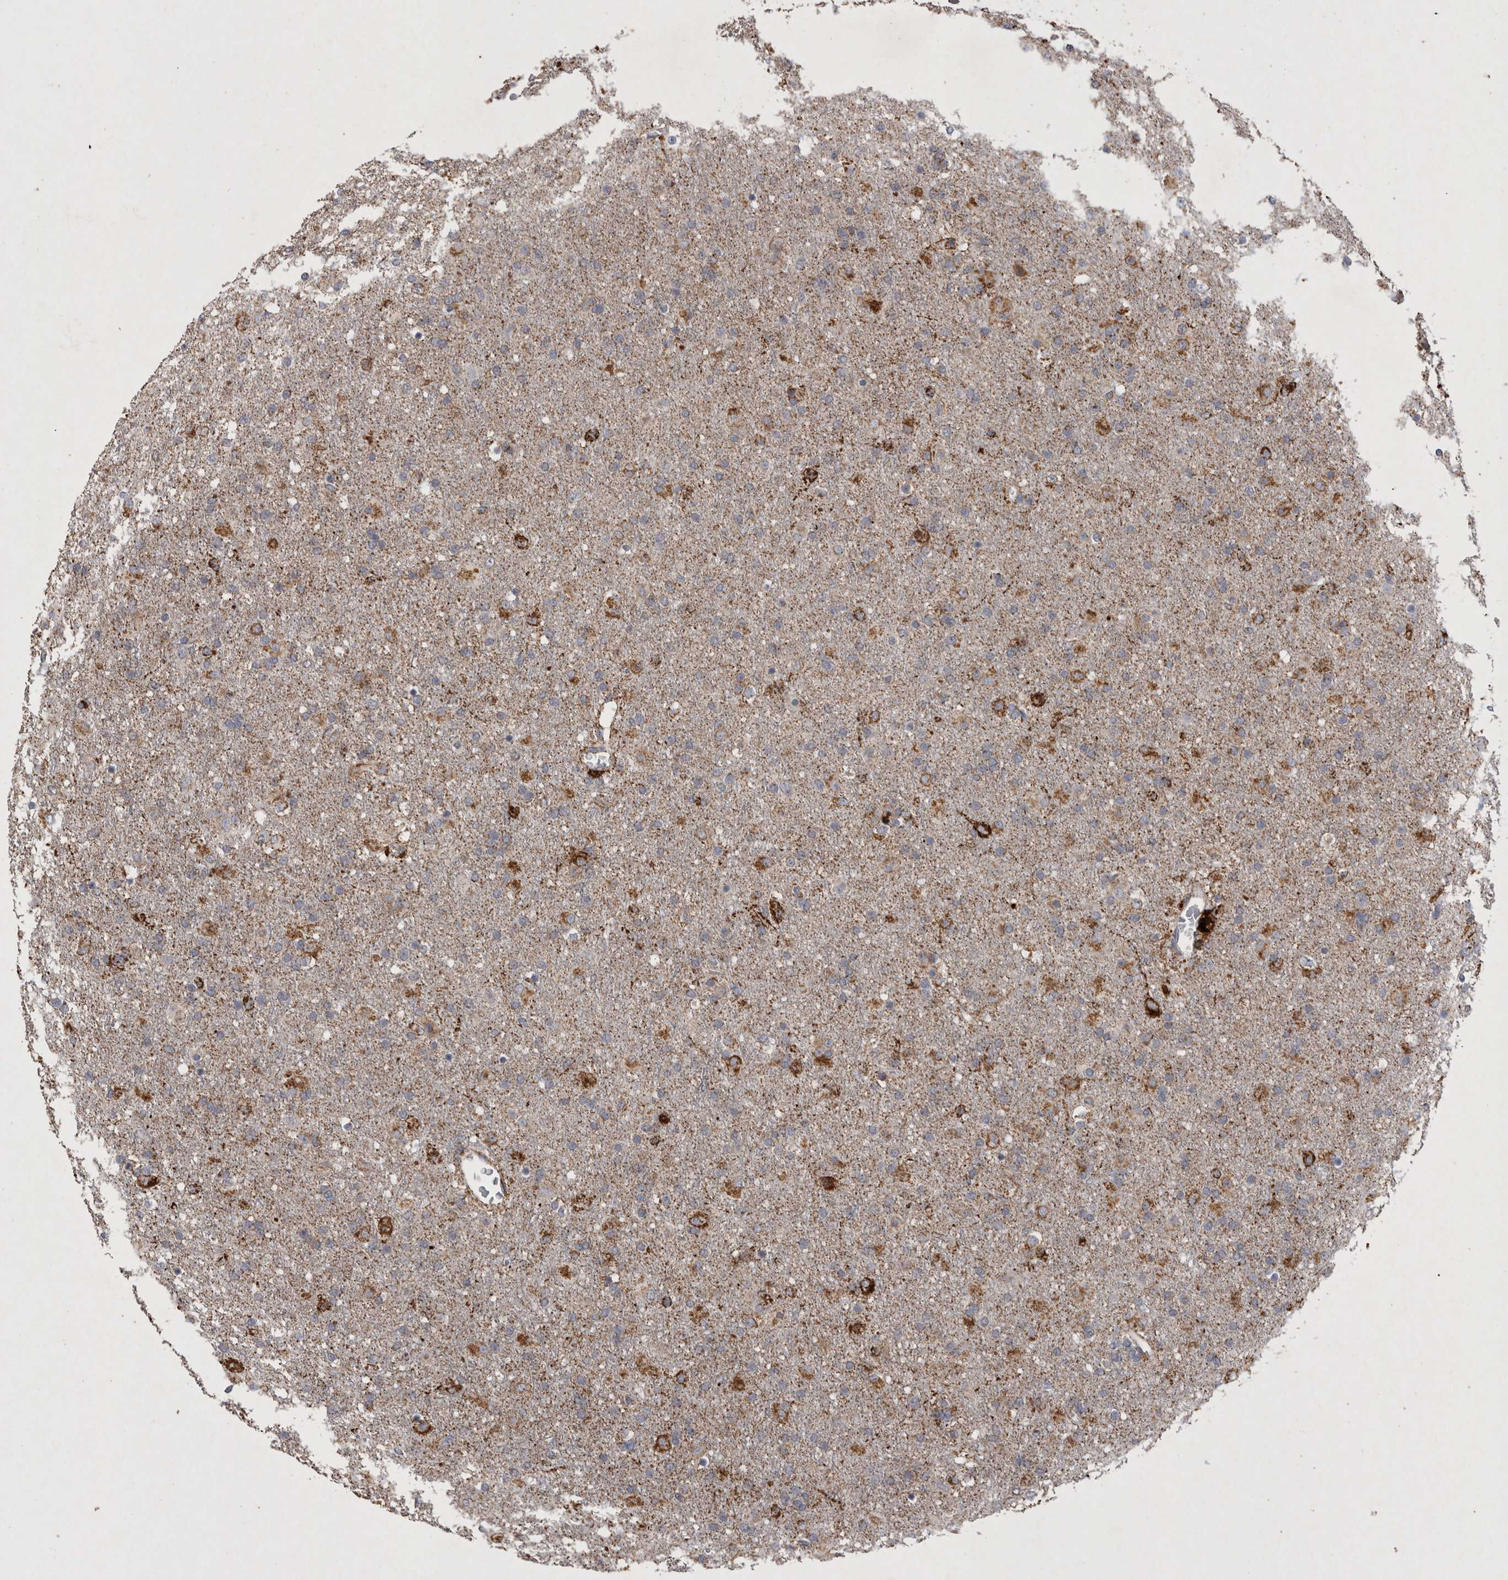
{"staining": {"intensity": "moderate", "quantity": "25%-75%", "location": "cytoplasmic/membranous"}, "tissue": "glioma", "cell_type": "Tumor cells", "image_type": "cancer", "snomed": [{"axis": "morphology", "description": "Glioma, malignant, Low grade"}, {"axis": "topography", "description": "Brain"}], "caption": "About 25%-75% of tumor cells in low-grade glioma (malignant) show moderate cytoplasmic/membranous protein expression as visualized by brown immunohistochemical staining.", "gene": "DKK3", "patient": {"sex": "male", "age": 65}}